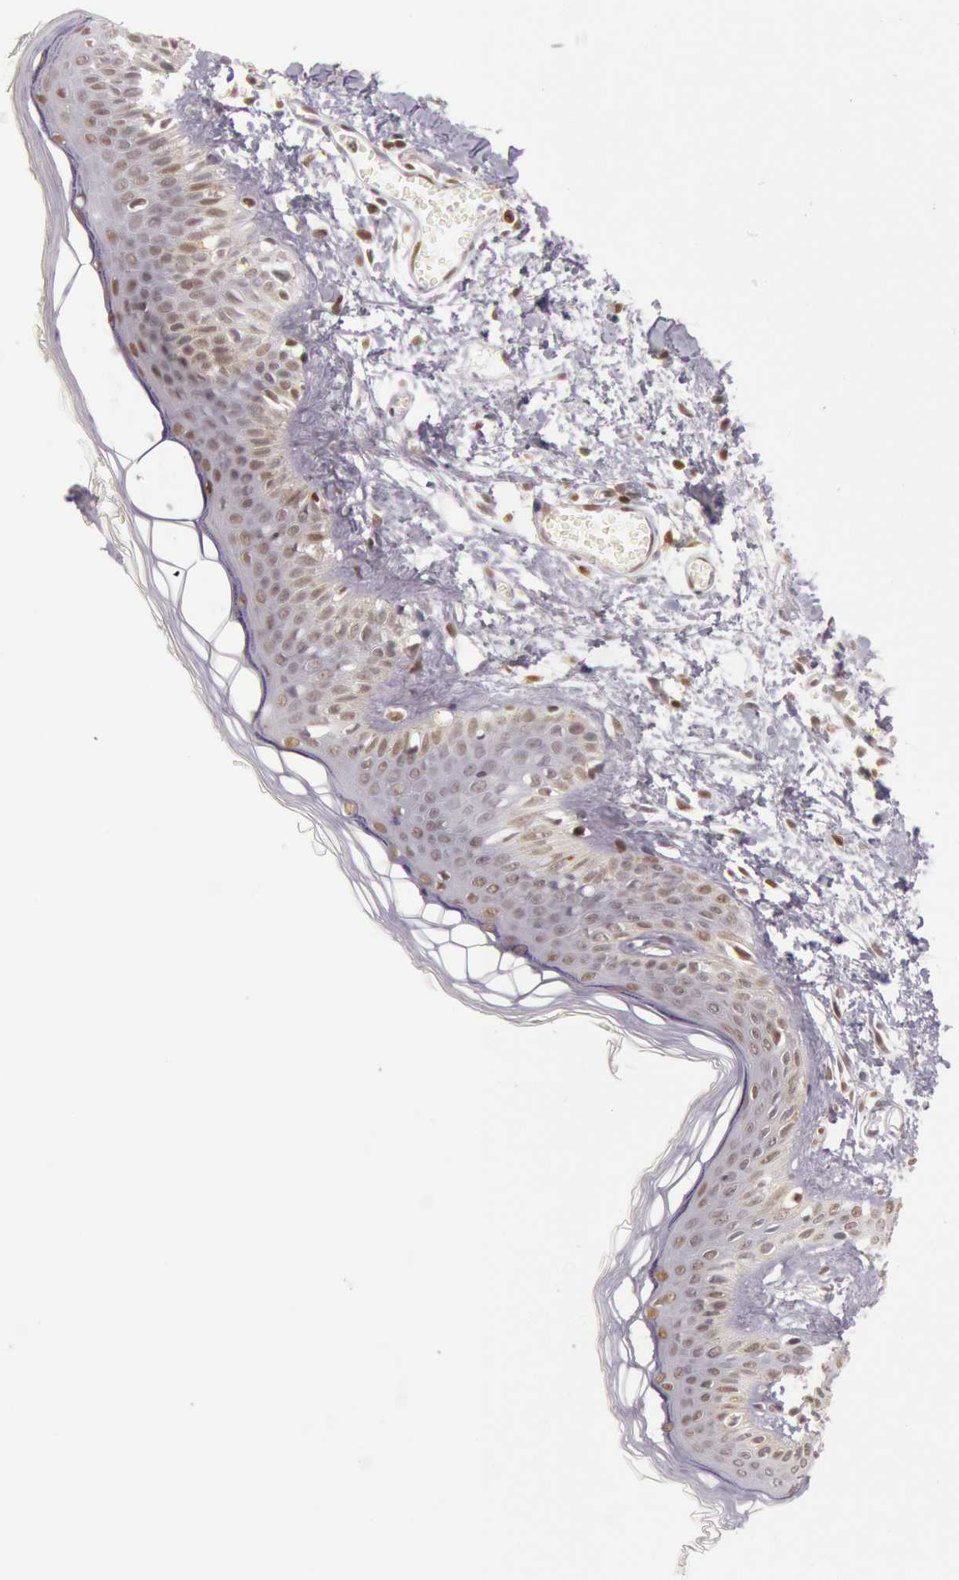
{"staining": {"intensity": "moderate", "quantity": ">75%", "location": "nuclear"}, "tissue": "skin", "cell_type": "Fibroblasts", "image_type": "normal", "snomed": [{"axis": "morphology", "description": "Normal tissue, NOS"}, {"axis": "morphology", "description": "Sarcoma, NOS"}, {"axis": "topography", "description": "Skin"}, {"axis": "topography", "description": "Soft tissue"}], "caption": "Immunohistochemistry (IHC) of normal human skin shows medium levels of moderate nuclear positivity in about >75% of fibroblasts.", "gene": "ESS2", "patient": {"sex": "female", "age": 51}}